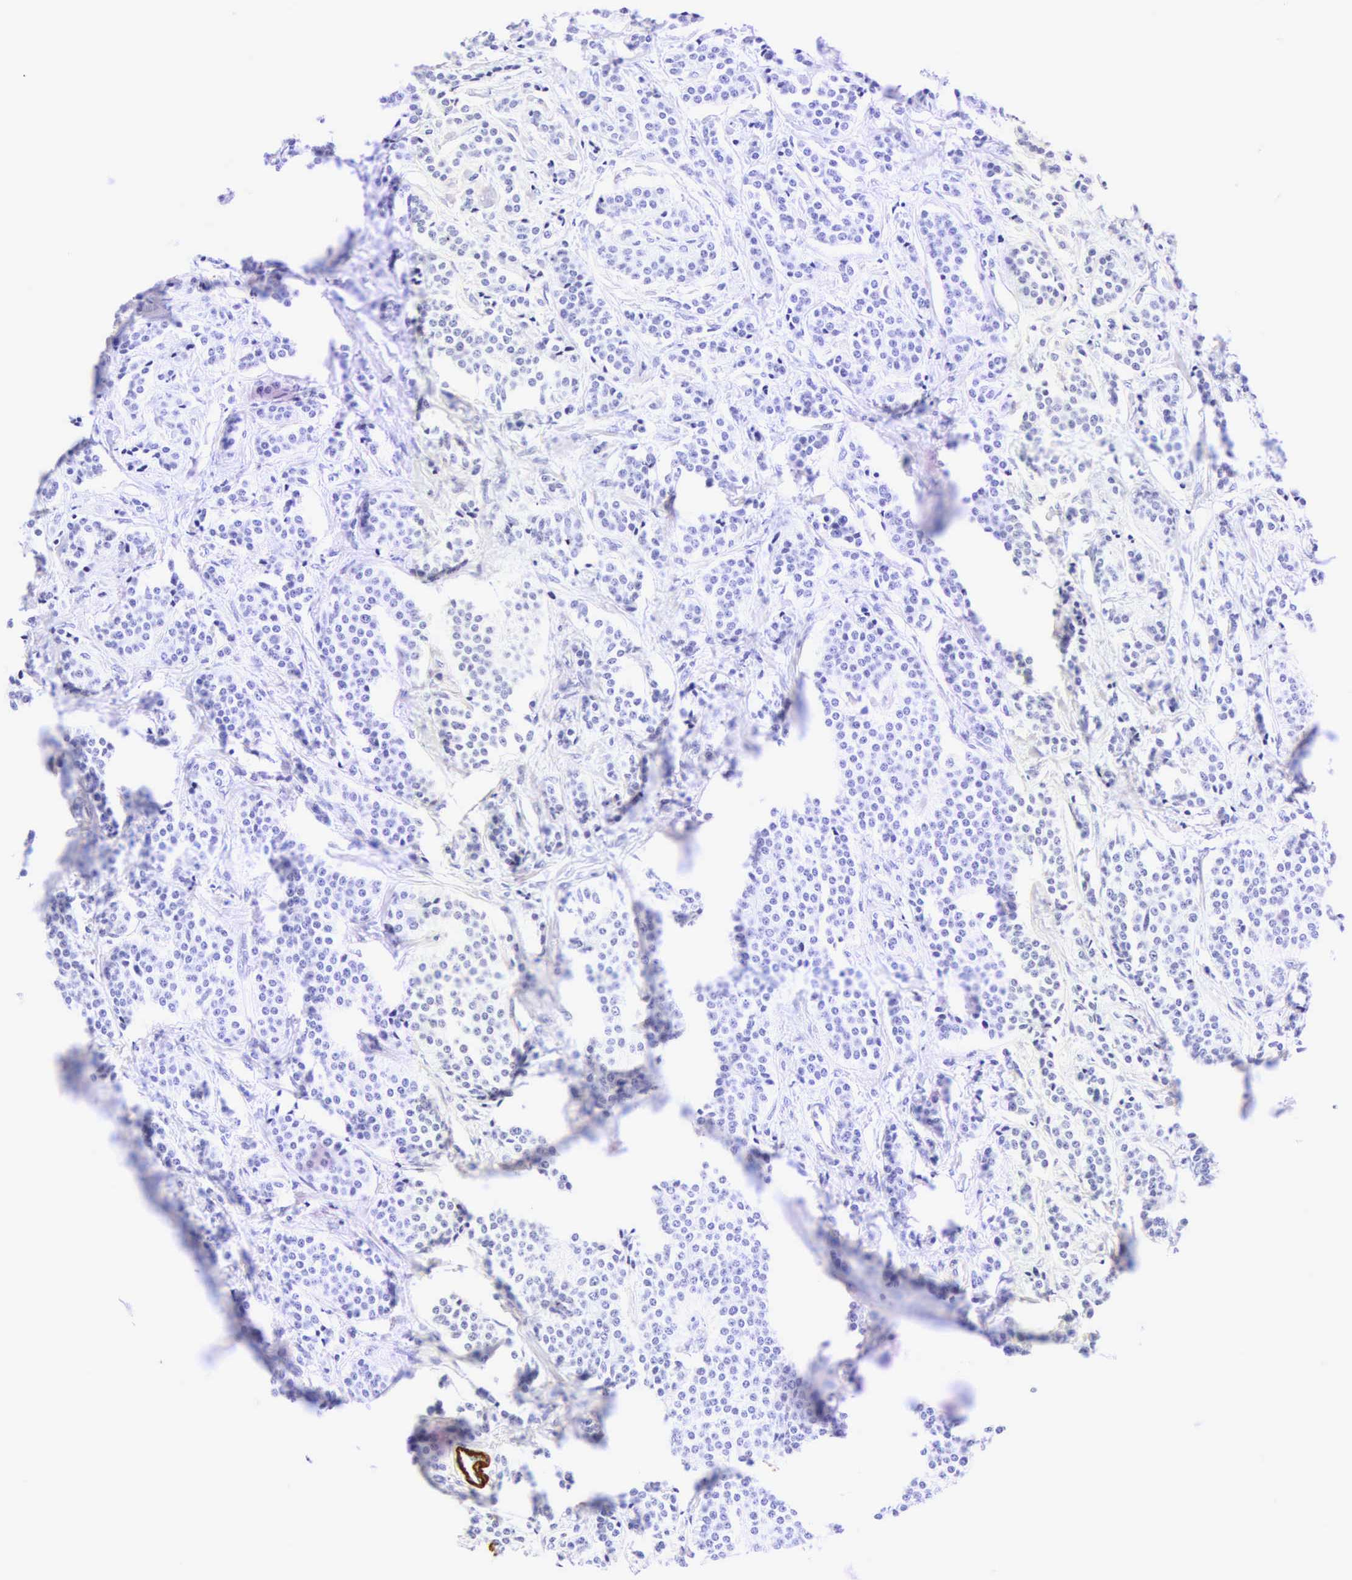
{"staining": {"intensity": "negative", "quantity": "none", "location": "none"}, "tissue": "carcinoid", "cell_type": "Tumor cells", "image_type": "cancer", "snomed": [{"axis": "morphology", "description": "Carcinoid, malignant, NOS"}, {"axis": "topography", "description": "Small intestine"}], "caption": "A photomicrograph of carcinoid stained for a protein demonstrates no brown staining in tumor cells.", "gene": "CALD1", "patient": {"sex": "male", "age": 63}}